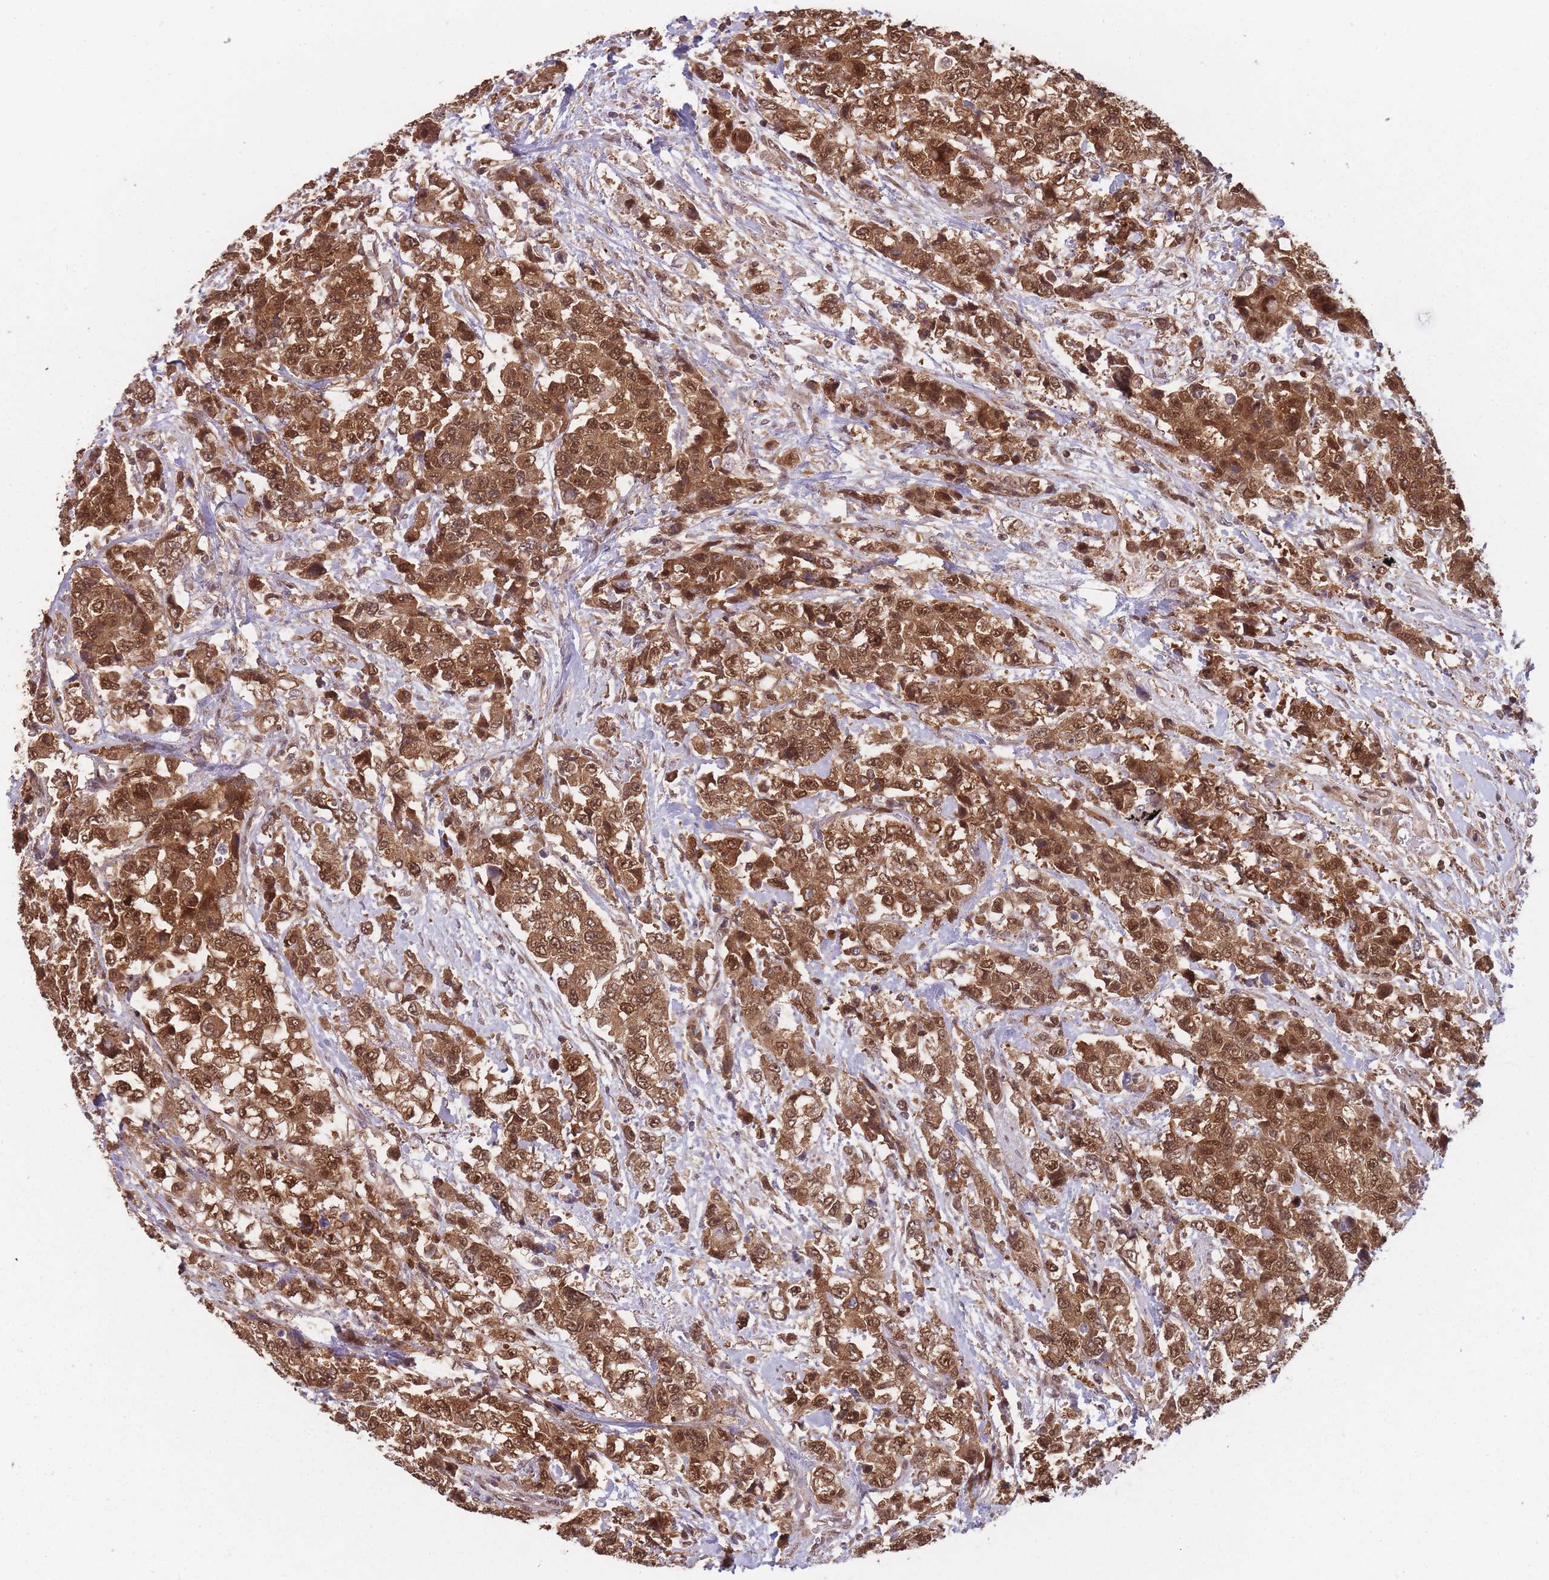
{"staining": {"intensity": "strong", "quantity": ">75%", "location": "cytoplasmic/membranous,nuclear"}, "tissue": "urothelial cancer", "cell_type": "Tumor cells", "image_type": "cancer", "snomed": [{"axis": "morphology", "description": "Urothelial carcinoma, High grade"}, {"axis": "topography", "description": "Urinary bladder"}], "caption": "High-power microscopy captured an immunohistochemistry (IHC) image of high-grade urothelial carcinoma, revealing strong cytoplasmic/membranous and nuclear staining in about >75% of tumor cells. The staining was performed using DAB (3,3'-diaminobenzidine), with brown indicating positive protein expression. Nuclei are stained blue with hematoxylin.", "gene": "PPP6R3", "patient": {"sex": "female", "age": 78}}